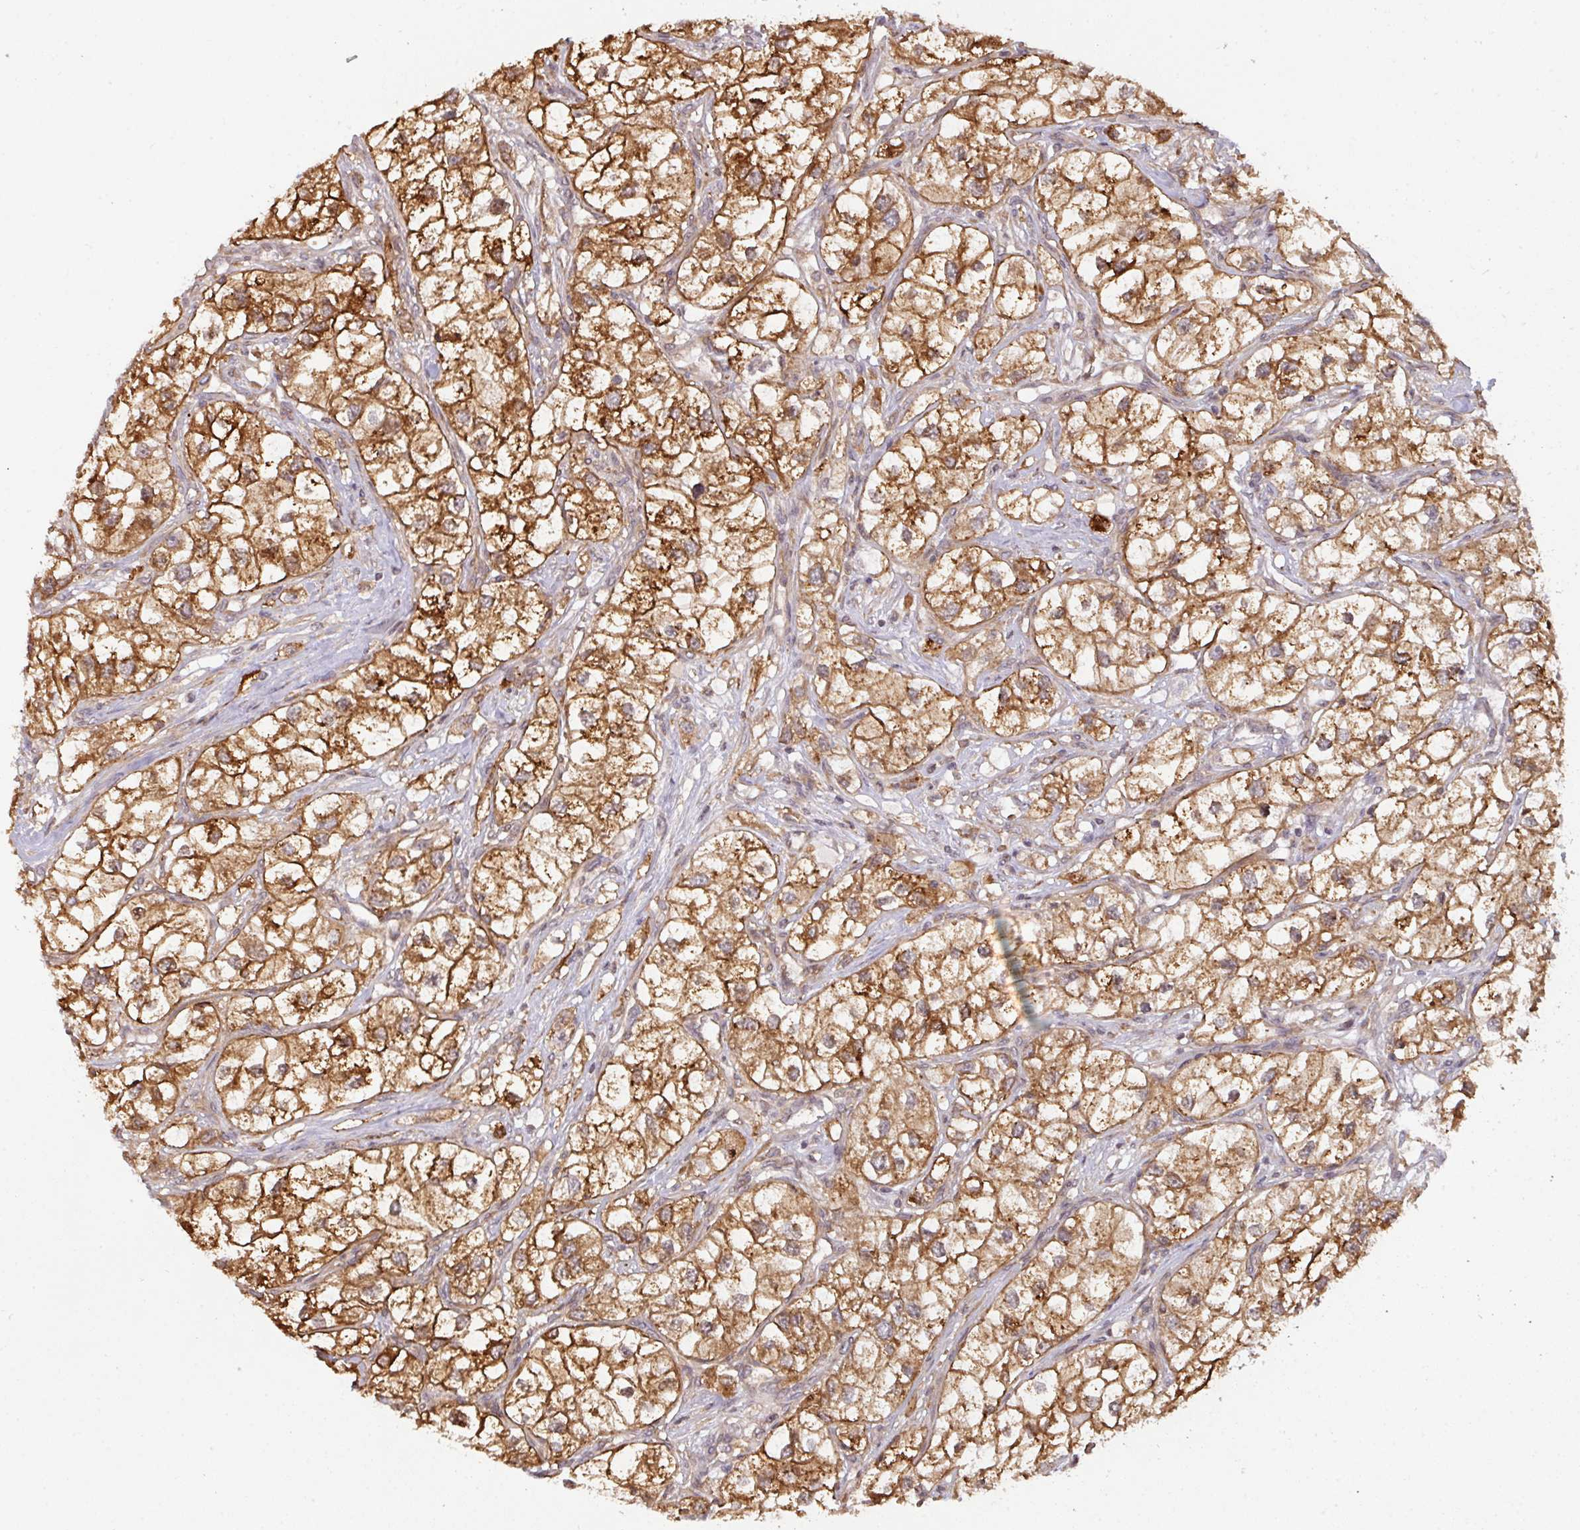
{"staining": {"intensity": "strong", "quantity": ">75%", "location": "cytoplasmic/membranous"}, "tissue": "renal cancer", "cell_type": "Tumor cells", "image_type": "cancer", "snomed": [{"axis": "morphology", "description": "Adenocarcinoma, NOS"}, {"axis": "topography", "description": "Kidney"}], "caption": "Adenocarcinoma (renal) was stained to show a protein in brown. There is high levels of strong cytoplasmic/membranous expression in about >75% of tumor cells.", "gene": "CYFIP2", "patient": {"sex": "male", "age": 59}}